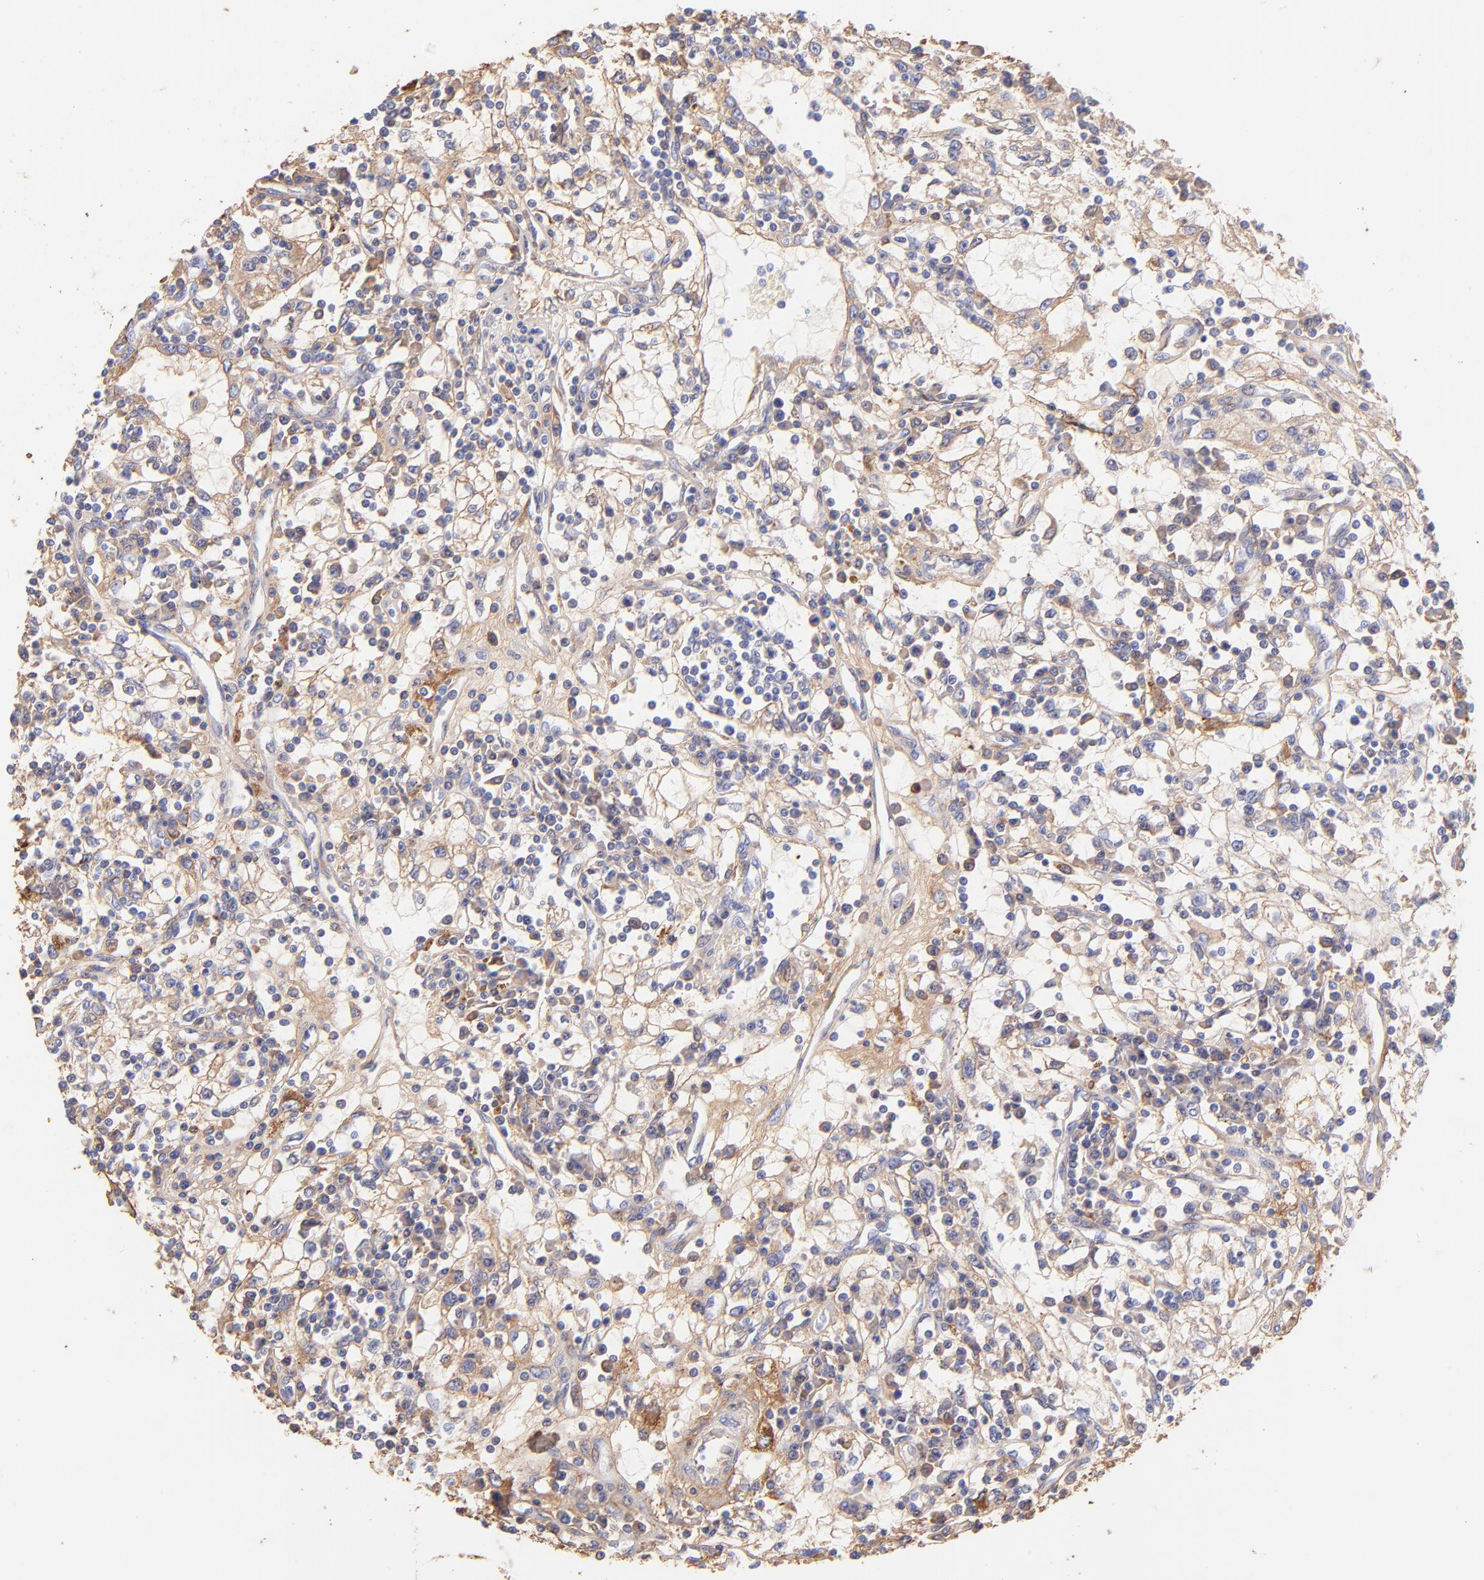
{"staining": {"intensity": "moderate", "quantity": ">75%", "location": "cytoplasmic/membranous"}, "tissue": "renal cancer", "cell_type": "Tumor cells", "image_type": "cancer", "snomed": [{"axis": "morphology", "description": "Adenocarcinoma, NOS"}, {"axis": "topography", "description": "Kidney"}], "caption": "This is a photomicrograph of IHC staining of adenocarcinoma (renal), which shows moderate positivity in the cytoplasmic/membranous of tumor cells.", "gene": "BGN", "patient": {"sex": "male", "age": 82}}